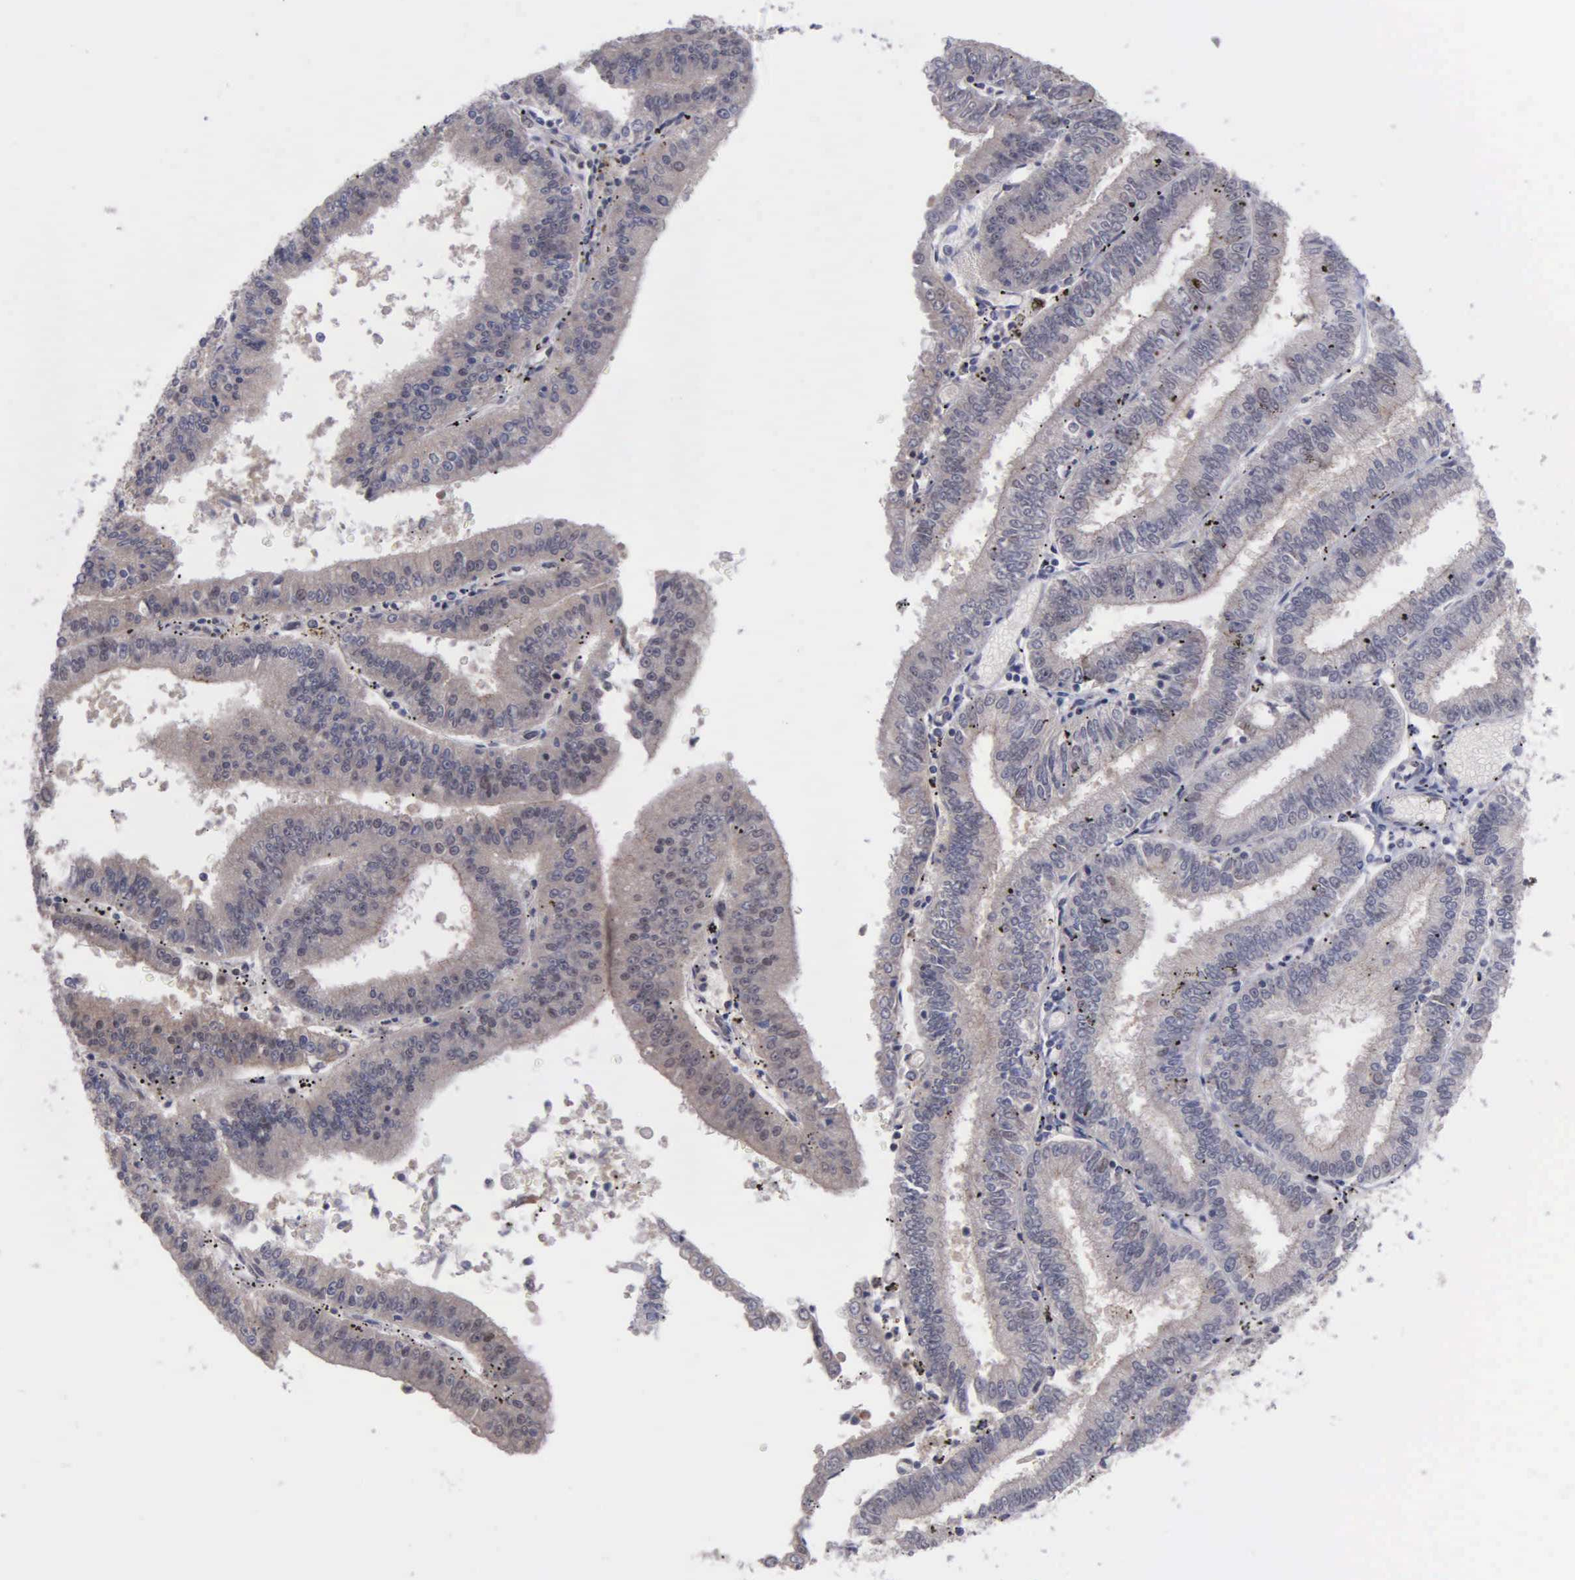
{"staining": {"intensity": "moderate", "quantity": ">75%", "location": "cytoplasmic/membranous"}, "tissue": "endometrial cancer", "cell_type": "Tumor cells", "image_type": "cancer", "snomed": [{"axis": "morphology", "description": "Adenocarcinoma, NOS"}, {"axis": "topography", "description": "Endometrium"}], "caption": "There is medium levels of moderate cytoplasmic/membranous expression in tumor cells of endometrial adenocarcinoma, as demonstrated by immunohistochemical staining (brown color).", "gene": "MAP3K9", "patient": {"sex": "female", "age": 66}}